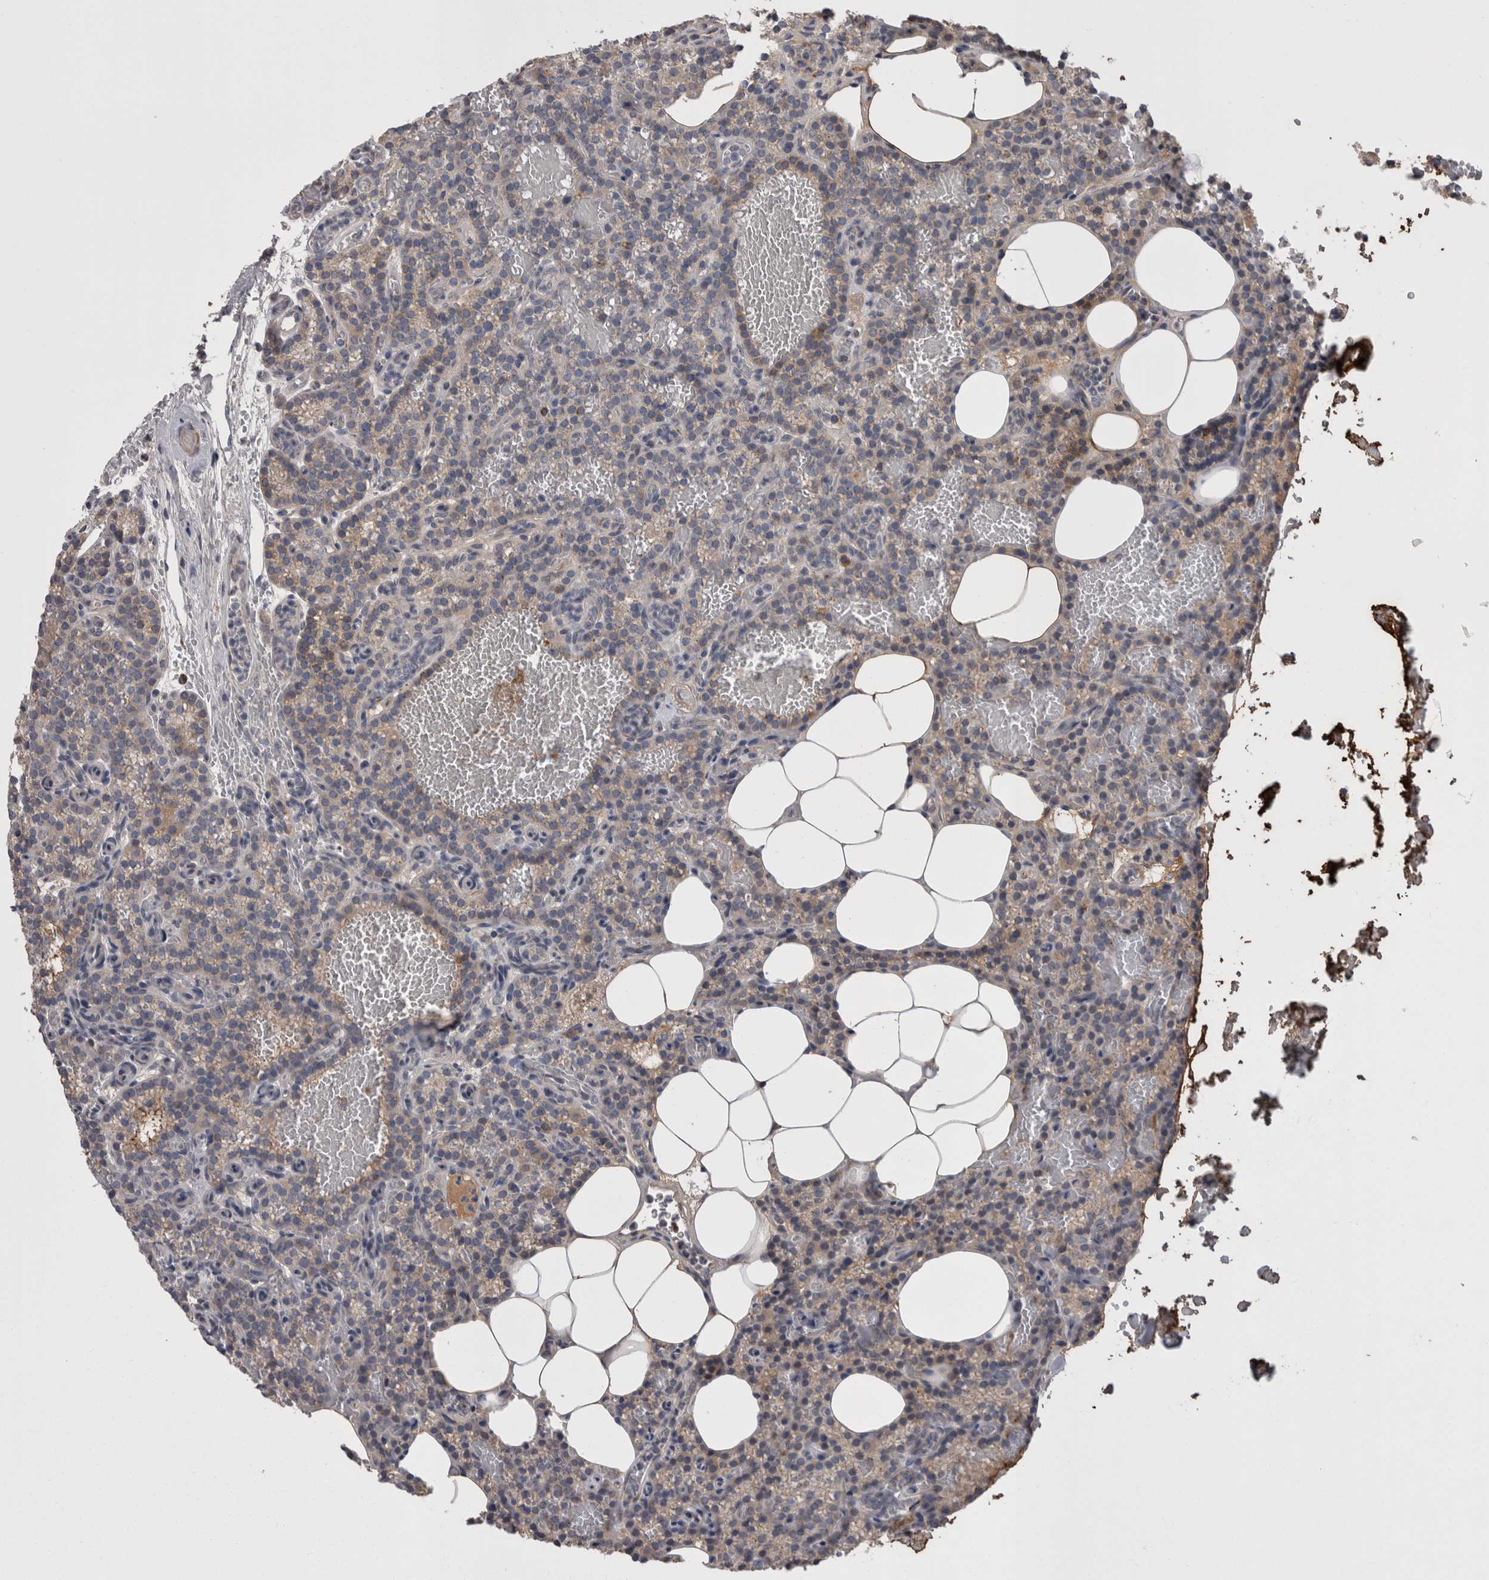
{"staining": {"intensity": "weak", "quantity": "<25%", "location": "cytoplasmic/membranous"}, "tissue": "parathyroid gland", "cell_type": "Glandular cells", "image_type": "normal", "snomed": [{"axis": "morphology", "description": "Normal tissue, NOS"}, {"axis": "topography", "description": "Parathyroid gland"}], "caption": "This is a image of immunohistochemistry (IHC) staining of normal parathyroid gland, which shows no expression in glandular cells.", "gene": "STC1", "patient": {"sex": "male", "age": 58}}